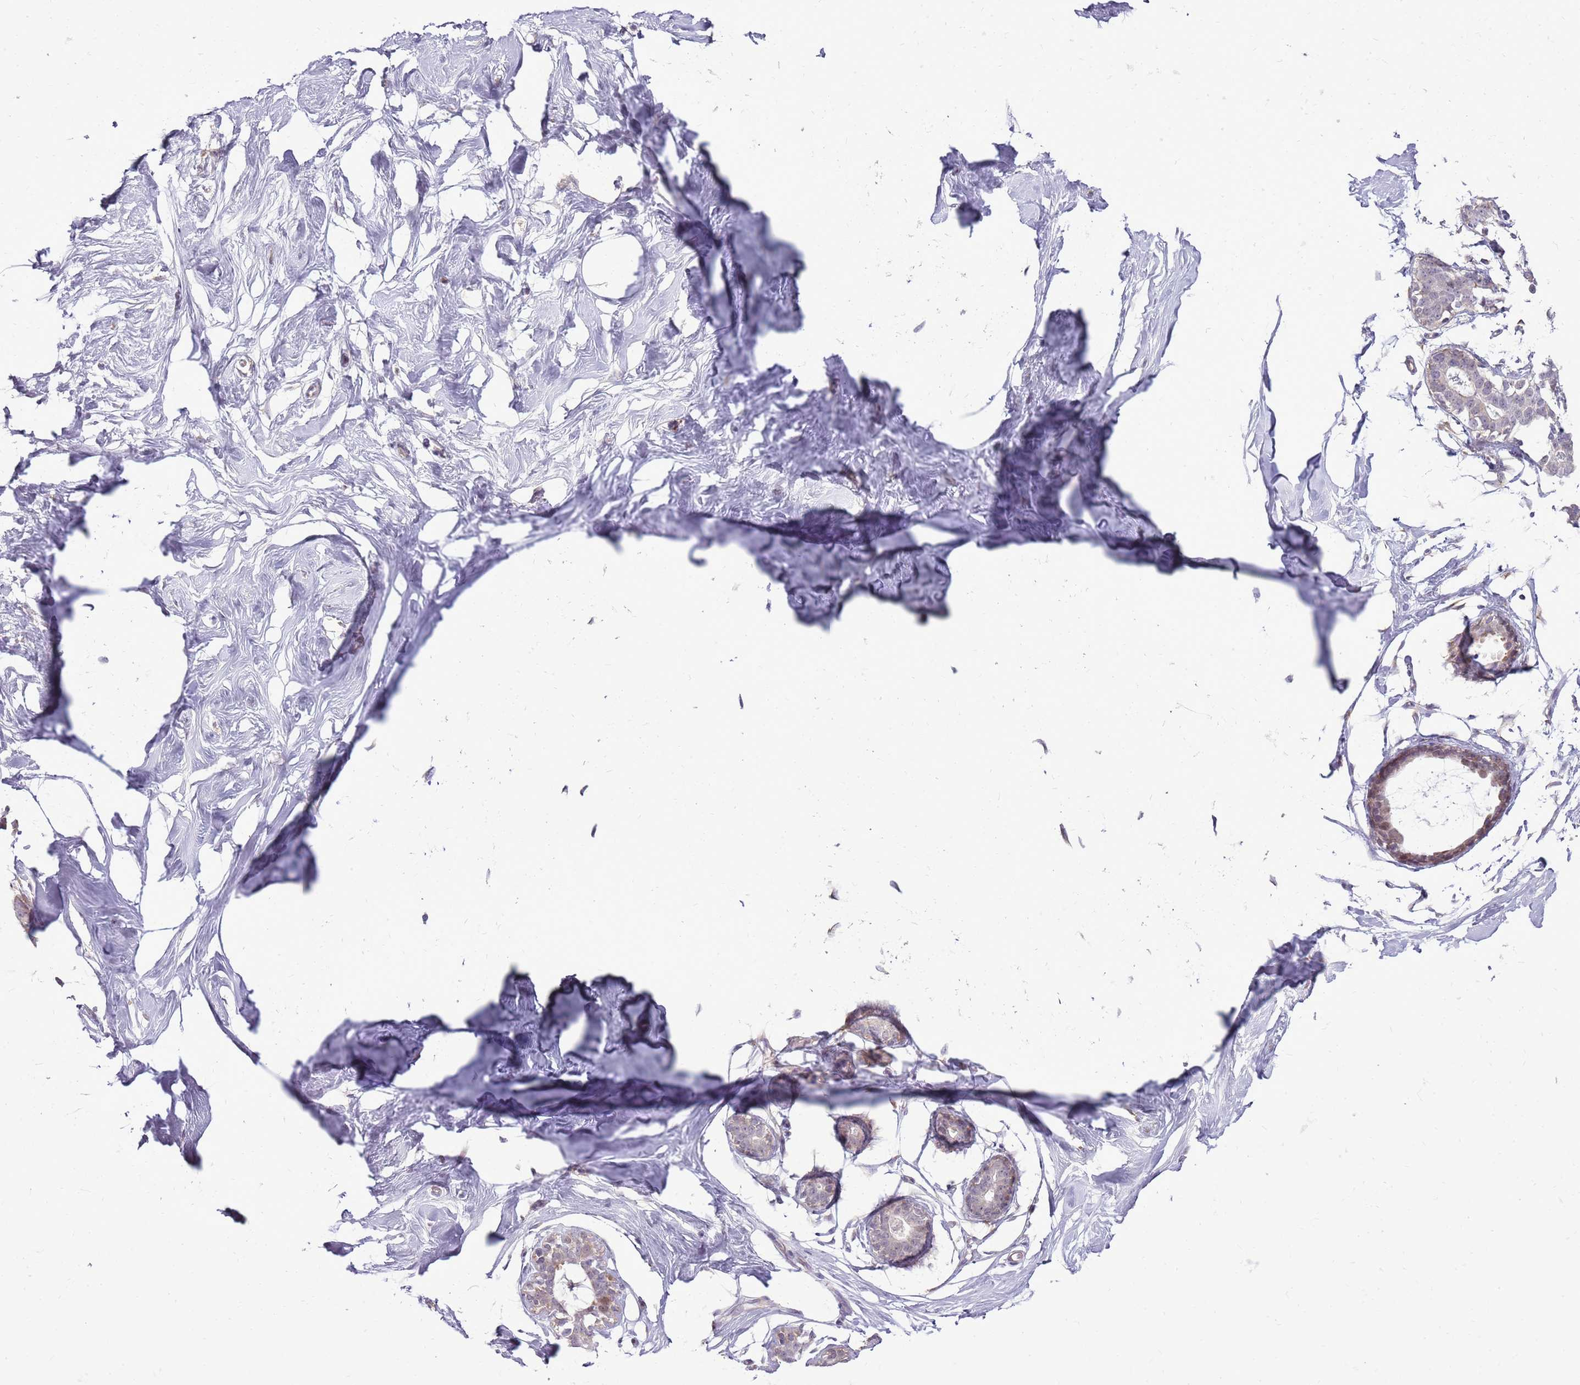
{"staining": {"intensity": "negative", "quantity": "none", "location": "none"}, "tissue": "breast", "cell_type": "Adipocytes", "image_type": "normal", "snomed": [{"axis": "morphology", "description": "Normal tissue, NOS"}, {"axis": "morphology", "description": "Adenoma, NOS"}, {"axis": "topography", "description": "Breast"}], "caption": "Micrograph shows no significant protein expression in adipocytes of benign breast. Brightfield microscopy of IHC stained with DAB (3,3'-diaminobenzidine) (brown) and hematoxylin (blue), captured at high magnification.", "gene": "UGGT2", "patient": {"sex": "female", "age": 23}}